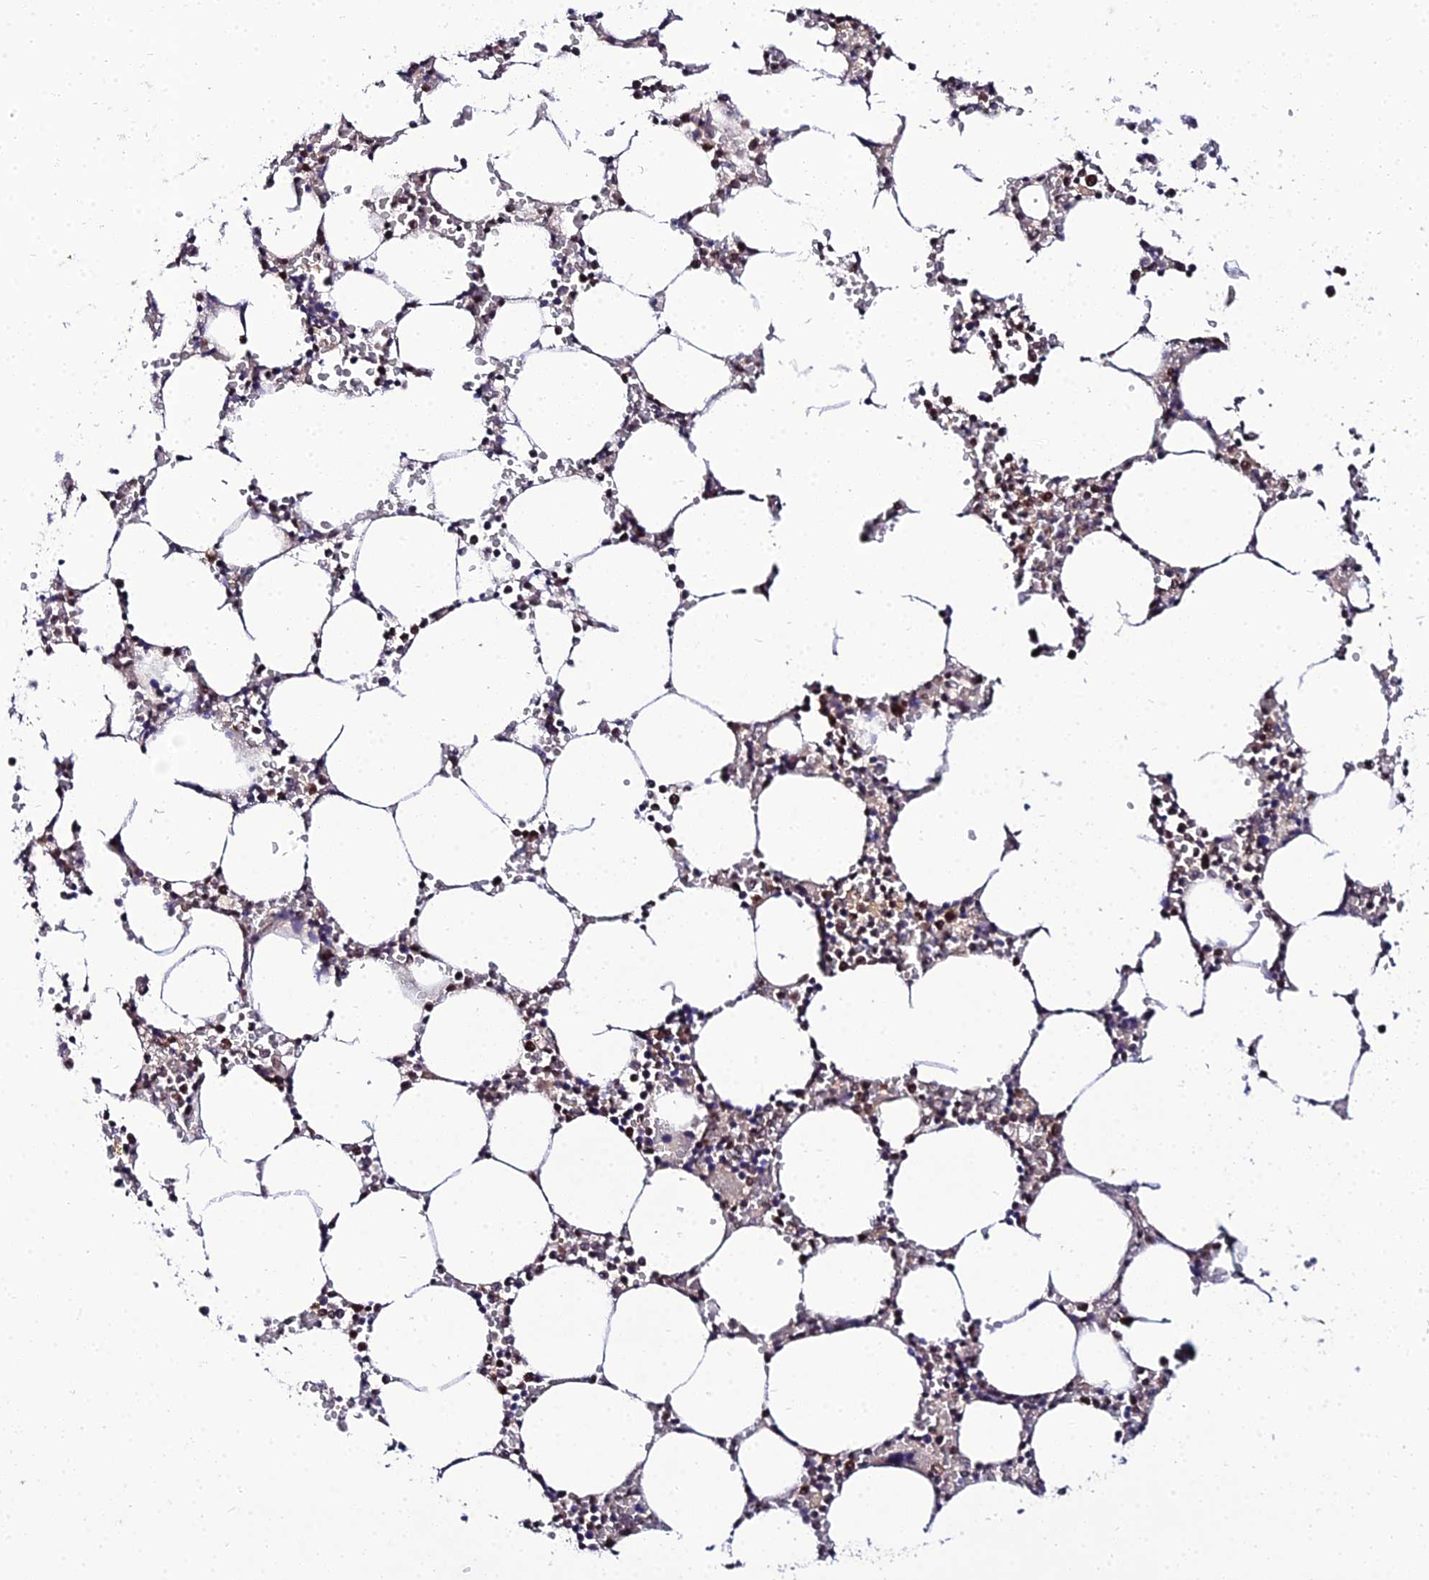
{"staining": {"intensity": "moderate", "quantity": "25%-75%", "location": "nuclear"}, "tissue": "bone marrow", "cell_type": "Hematopoietic cells", "image_type": "normal", "snomed": [{"axis": "morphology", "description": "Normal tissue, NOS"}, {"axis": "topography", "description": "Bone marrow"}], "caption": "This is a micrograph of immunohistochemistry staining of unremarkable bone marrow, which shows moderate expression in the nuclear of hematopoietic cells.", "gene": "EXOSC3", "patient": {"sex": "female", "age": 64}}